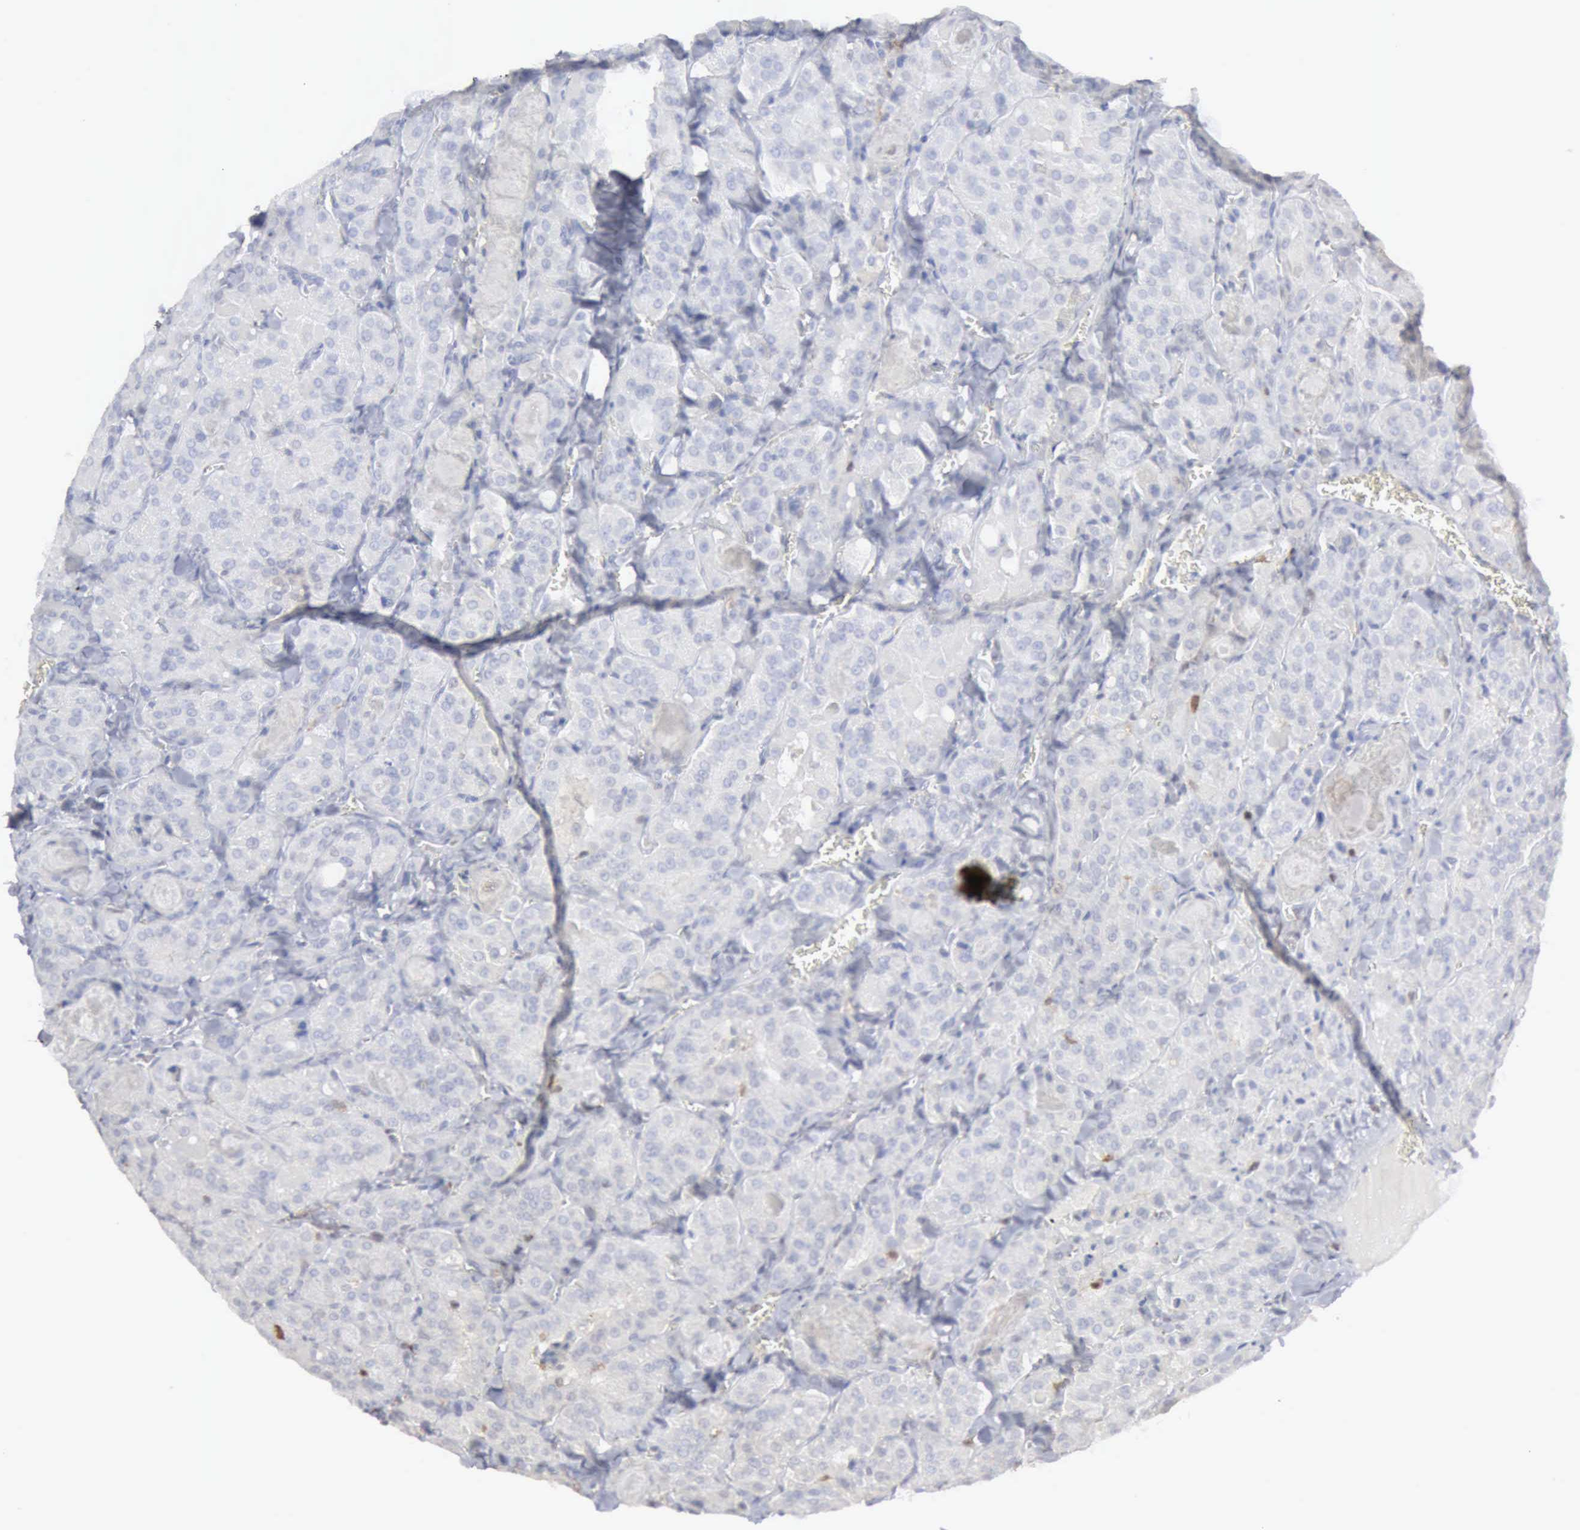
{"staining": {"intensity": "negative", "quantity": "none", "location": "none"}, "tissue": "thyroid cancer", "cell_type": "Tumor cells", "image_type": "cancer", "snomed": [{"axis": "morphology", "description": "Carcinoma, NOS"}, {"axis": "topography", "description": "Thyroid gland"}], "caption": "An immunohistochemistry (IHC) micrograph of thyroid cancer (carcinoma) is shown. There is no staining in tumor cells of thyroid cancer (carcinoma). (IHC, brightfield microscopy, high magnification).", "gene": "STAT1", "patient": {"sex": "male", "age": 76}}